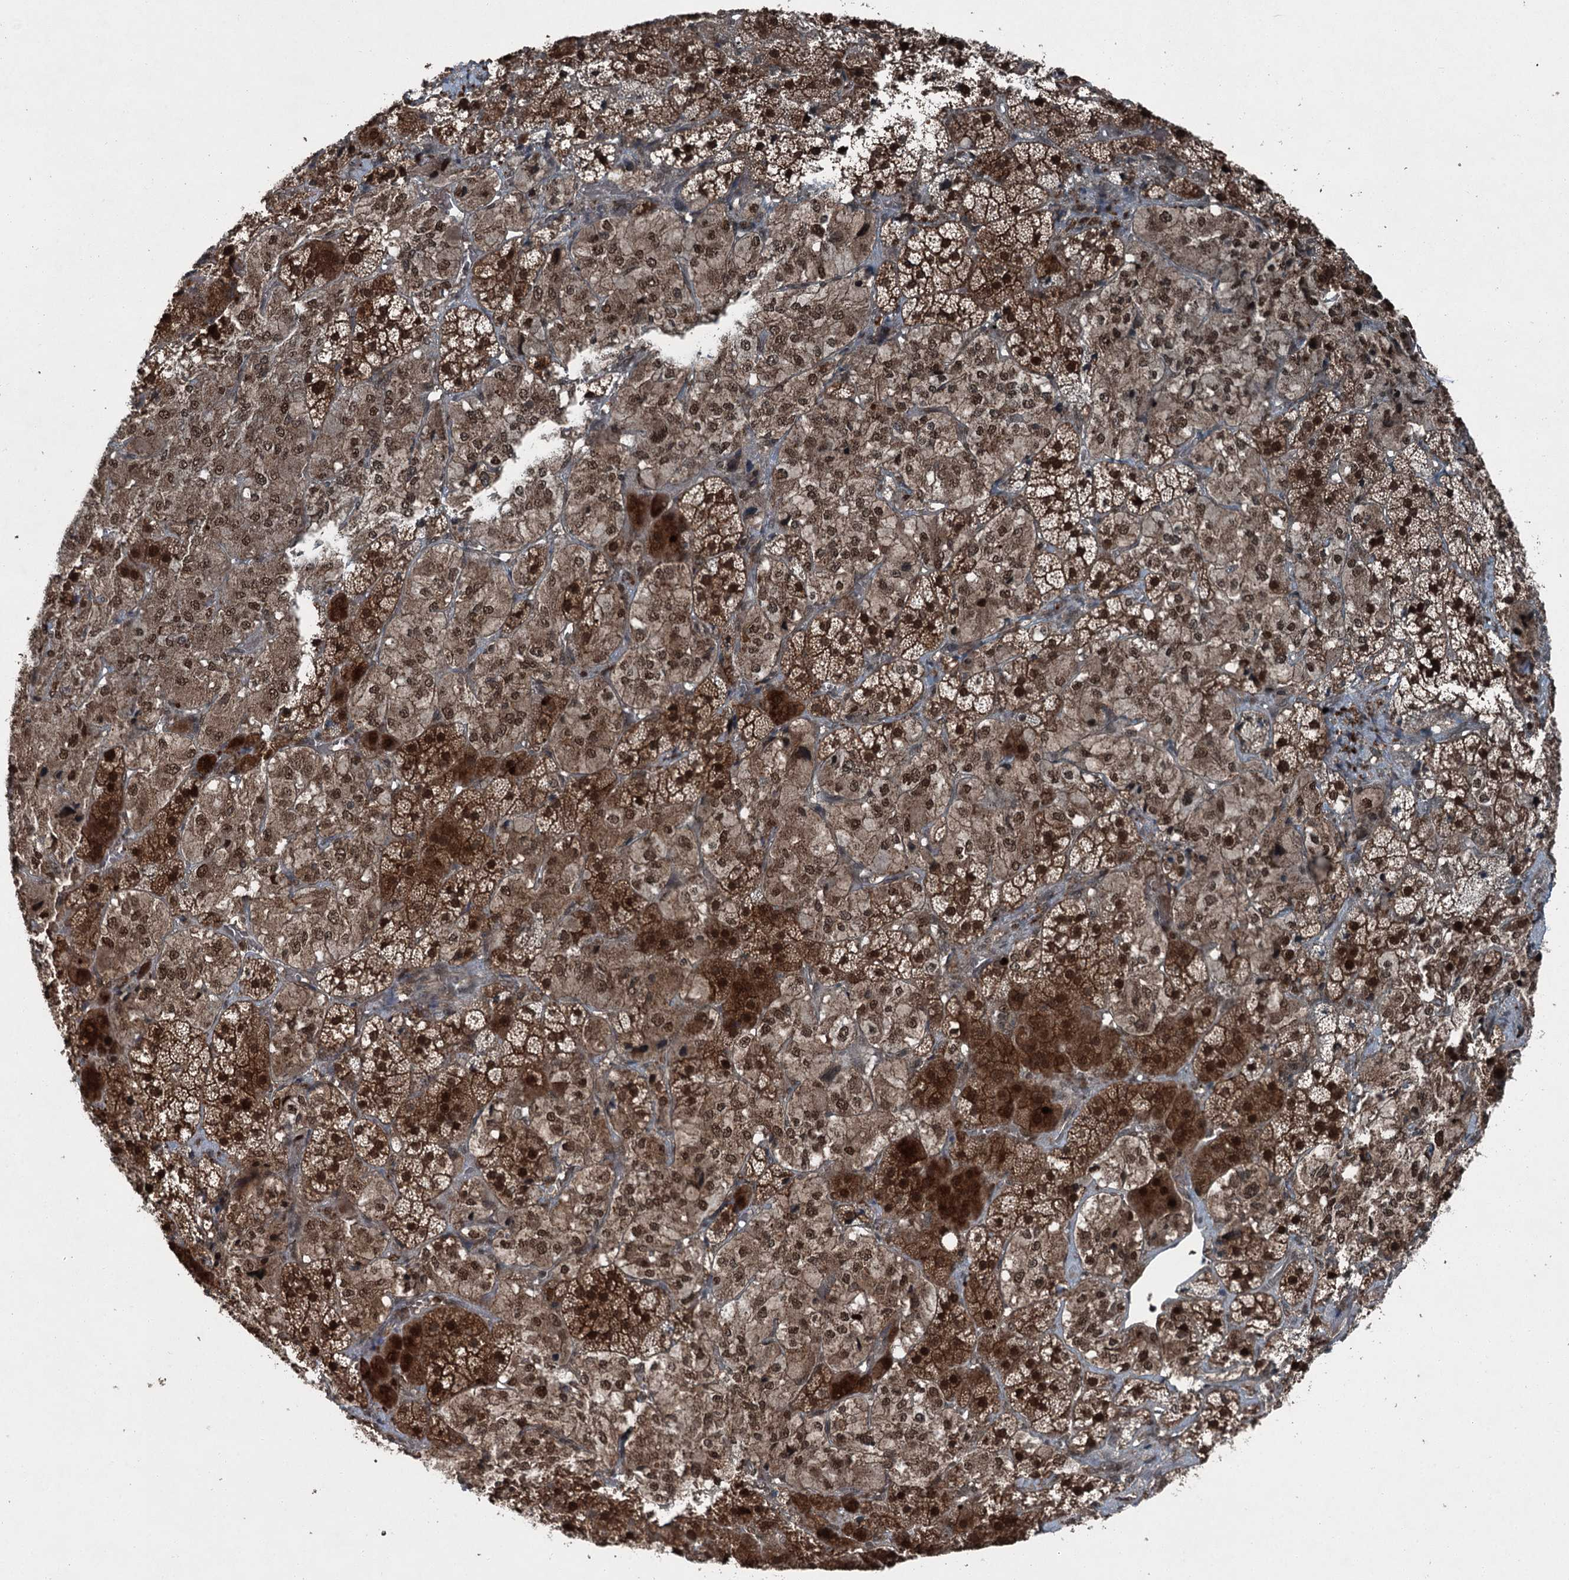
{"staining": {"intensity": "strong", "quantity": ">75%", "location": "cytoplasmic/membranous,nuclear"}, "tissue": "adrenal gland", "cell_type": "Glandular cells", "image_type": "normal", "snomed": [{"axis": "morphology", "description": "Normal tissue, NOS"}, {"axis": "topography", "description": "Adrenal gland"}], "caption": "This image displays immunohistochemistry (IHC) staining of benign human adrenal gland, with high strong cytoplasmic/membranous,nuclear positivity in approximately >75% of glandular cells.", "gene": "BORCS7", "patient": {"sex": "female", "age": 44}}